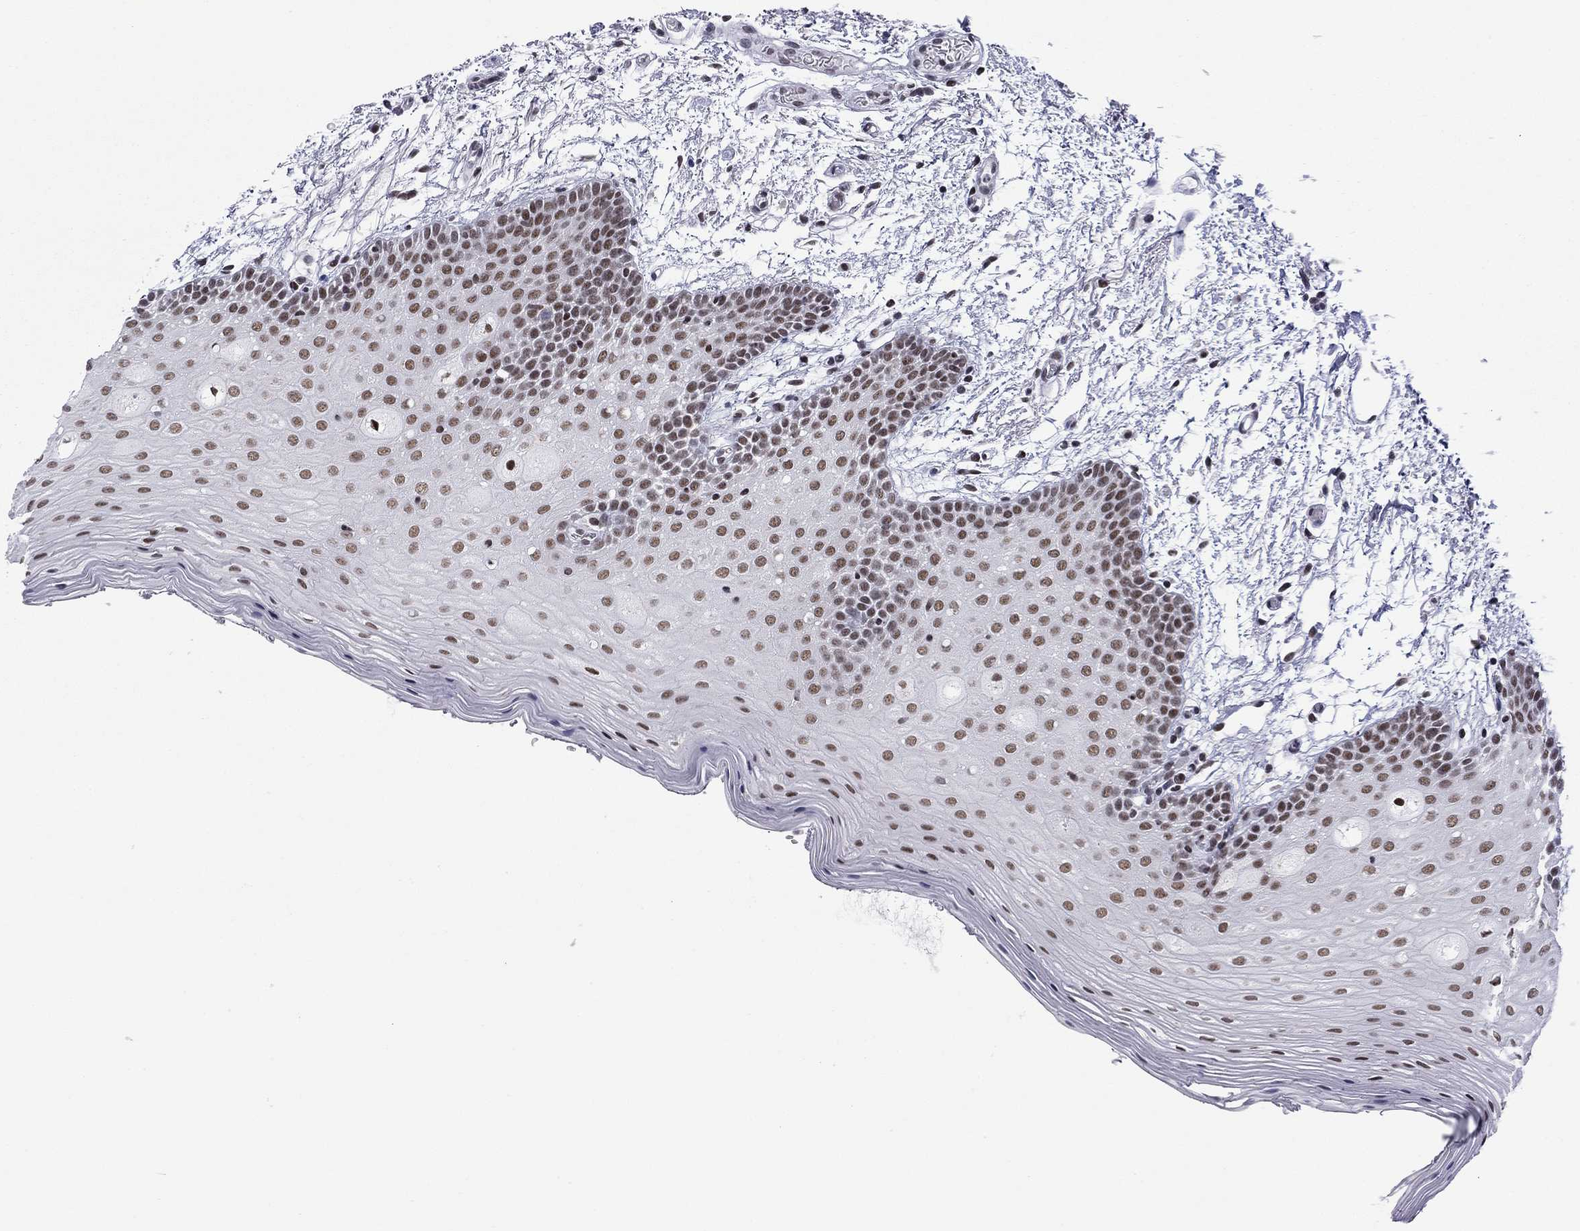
{"staining": {"intensity": "strong", "quantity": "25%-75%", "location": "nuclear"}, "tissue": "oral mucosa", "cell_type": "Squamous epithelial cells", "image_type": "normal", "snomed": [{"axis": "morphology", "description": "Normal tissue, NOS"}, {"axis": "topography", "description": "Oral tissue"}, {"axis": "topography", "description": "Tounge, NOS"}], "caption": "Immunohistochemical staining of benign oral mucosa demonstrates 25%-75% levels of strong nuclear protein positivity in approximately 25%-75% of squamous epithelial cells.", "gene": "ETV5", "patient": {"sex": "female", "age": 86}}